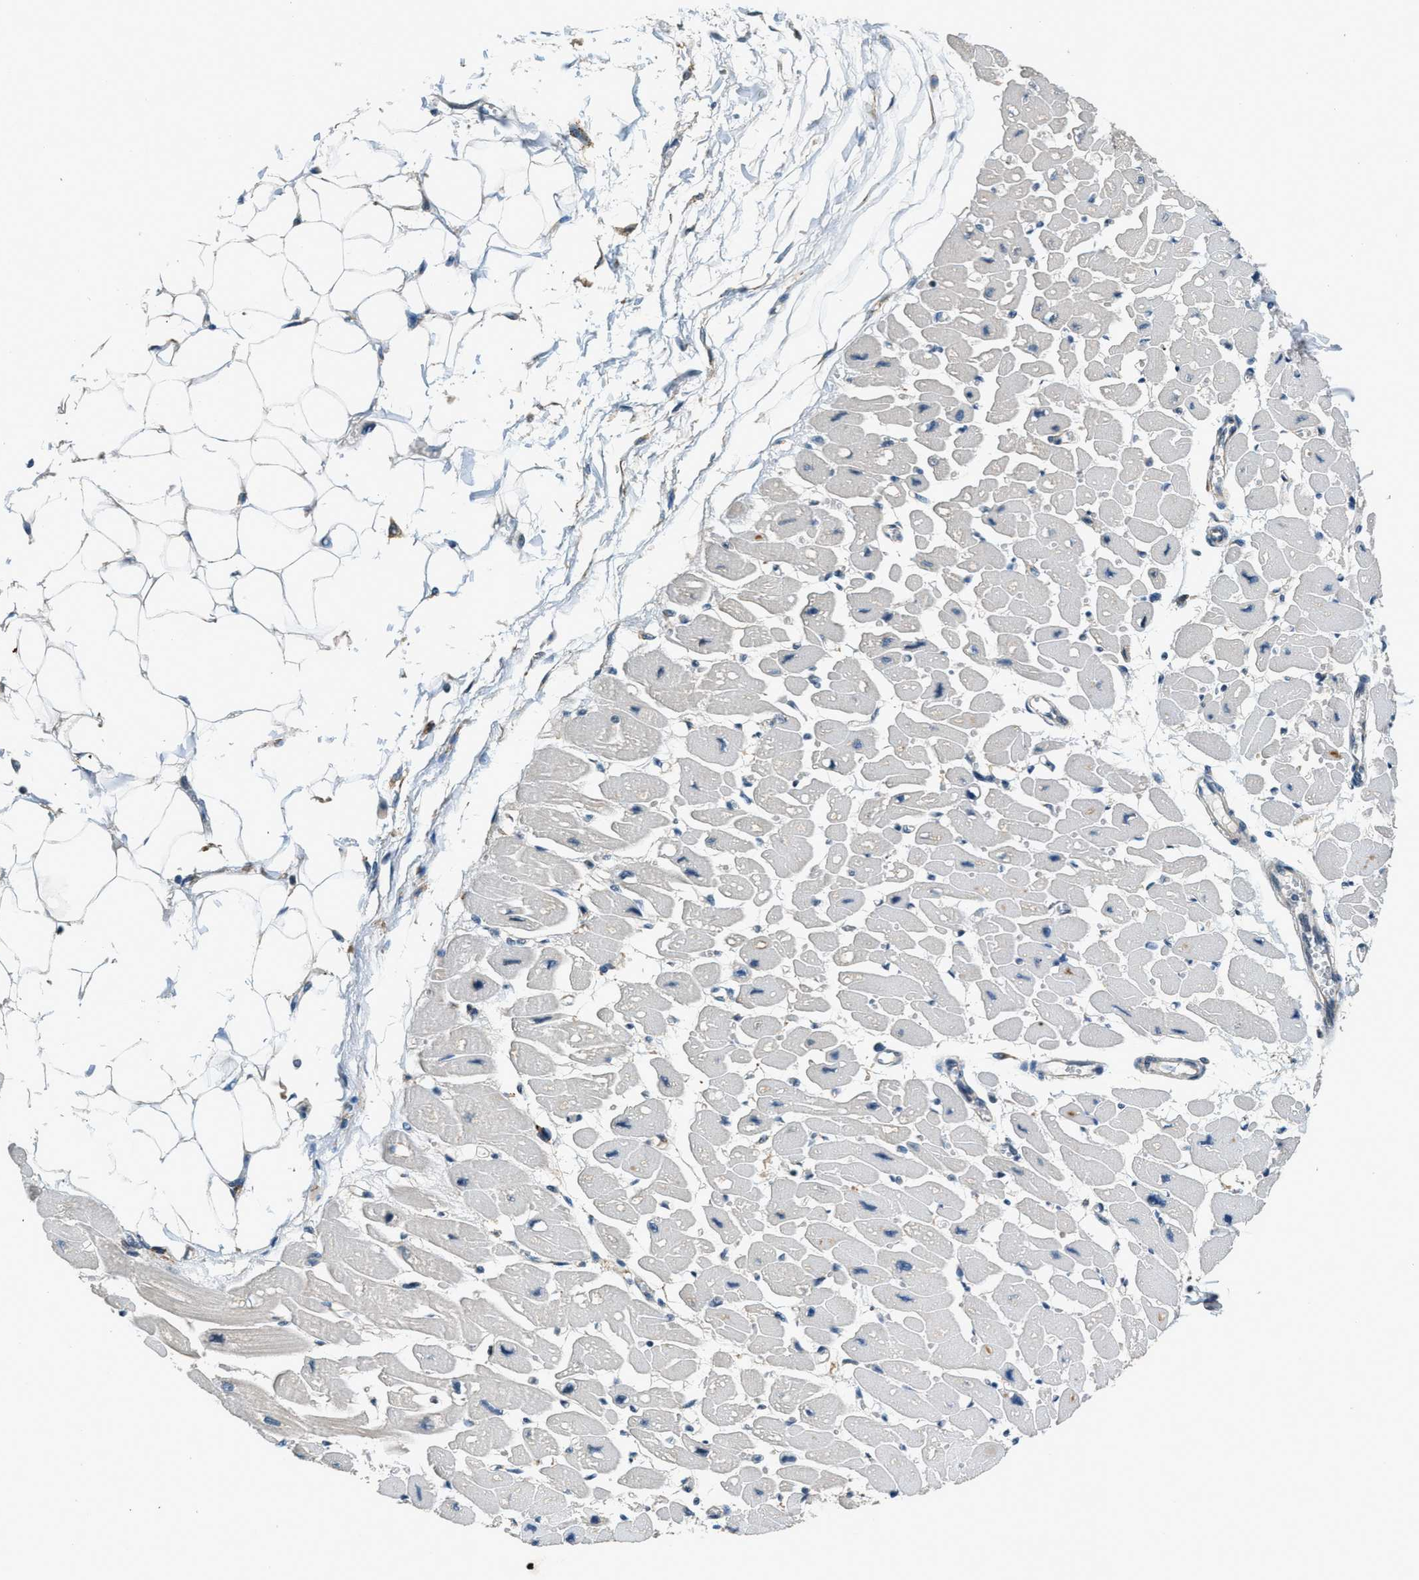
{"staining": {"intensity": "negative", "quantity": "none", "location": "none"}, "tissue": "heart muscle", "cell_type": "Cardiomyocytes", "image_type": "normal", "snomed": [{"axis": "morphology", "description": "Normal tissue, NOS"}, {"axis": "topography", "description": "Heart"}], "caption": "Immunohistochemistry image of unremarkable human heart muscle stained for a protein (brown), which exhibits no positivity in cardiomyocytes. (DAB immunohistochemistry visualized using brightfield microscopy, high magnification).", "gene": "HERC2", "patient": {"sex": "female", "age": 54}}